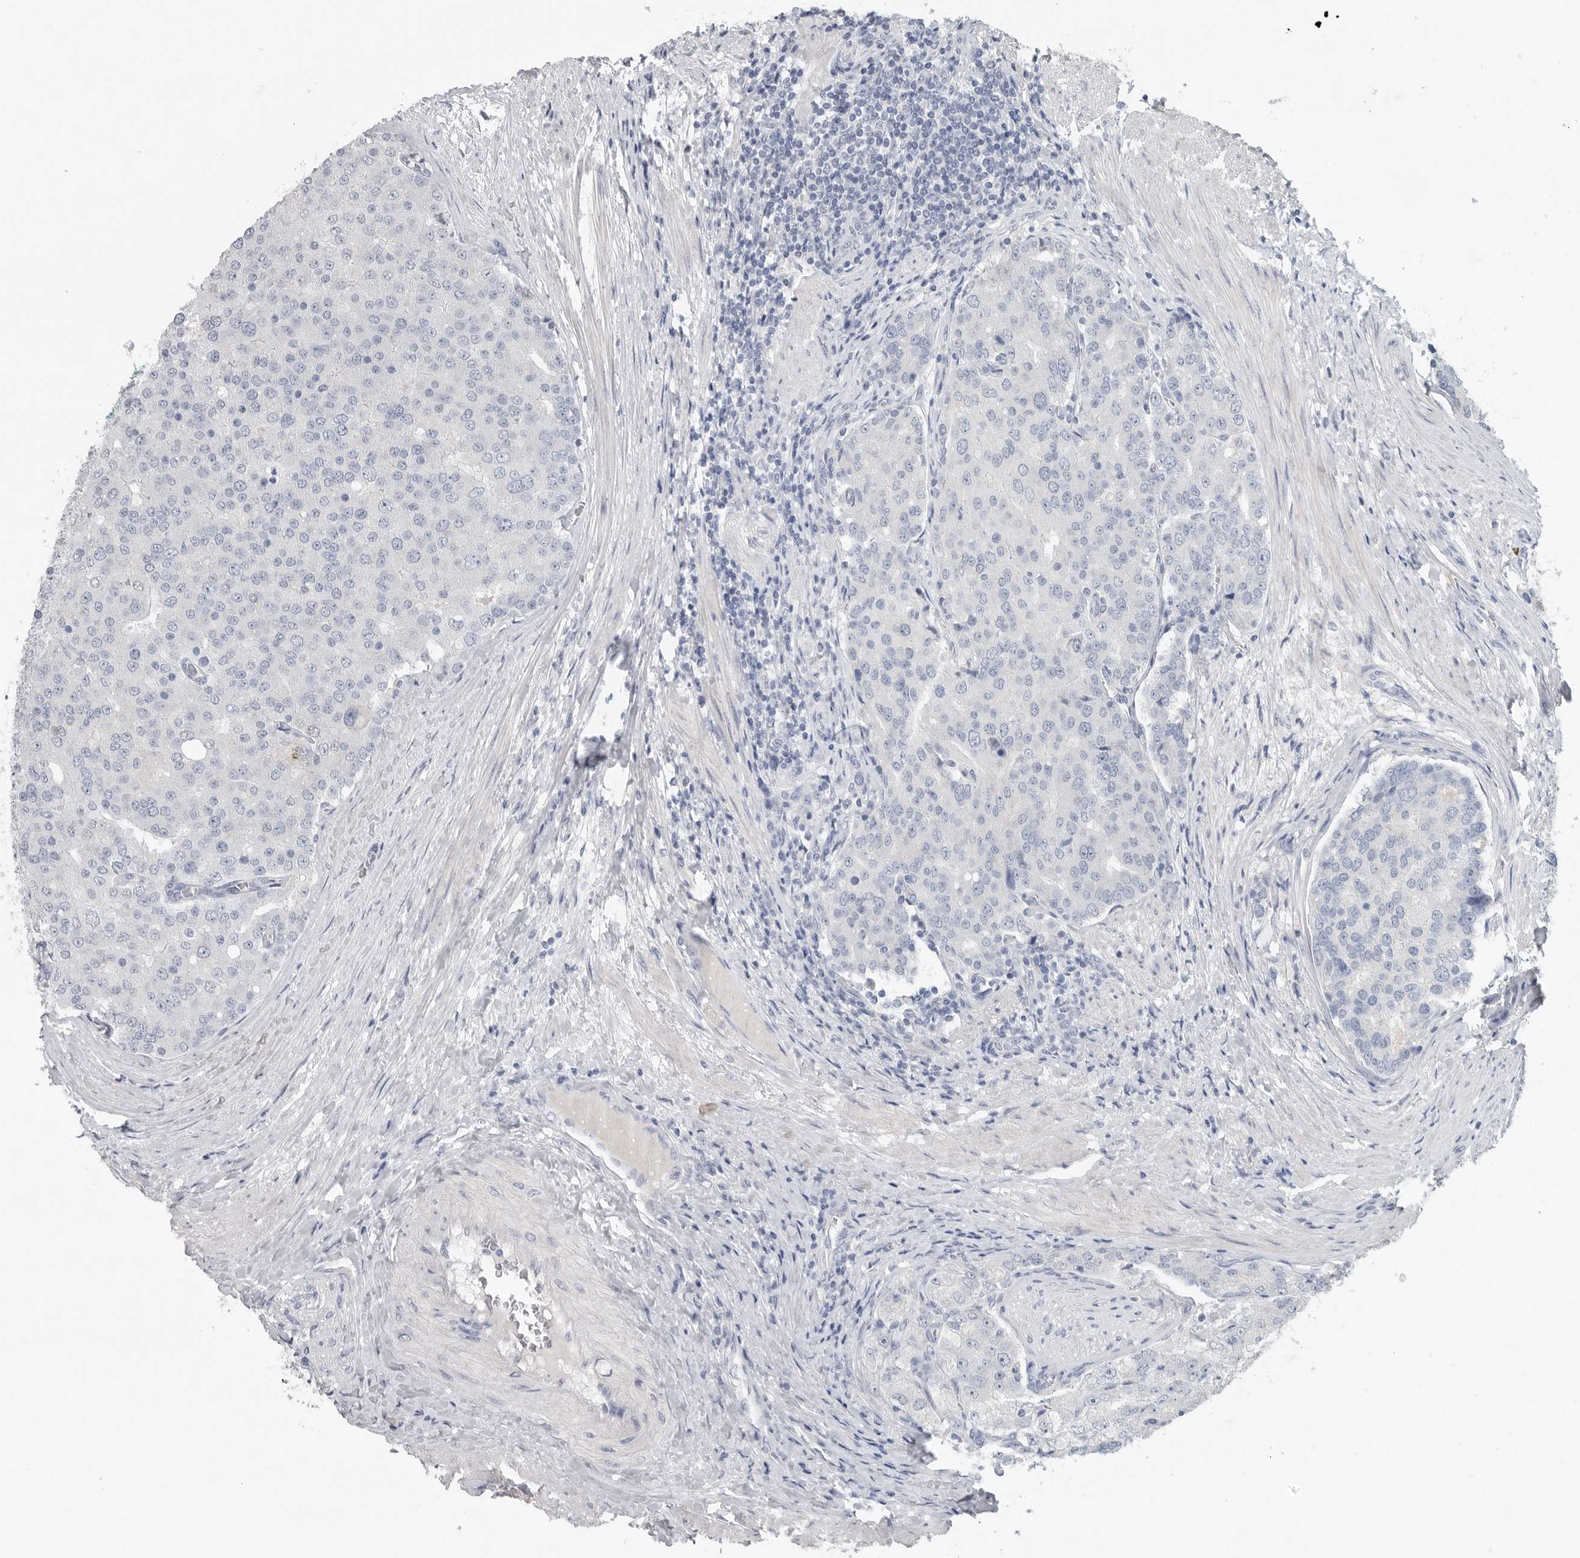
{"staining": {"intensity": "negative", "quantity": "none", "location": "none"}, "tissue": "prostate cancer", "cell_type": "Tumor cells", "image_type": "cancer", "snomed": [{"axis": "morphology", "description": "Adenocarcinoma, High grade"}, {"axis": "topography", "description": "Prostate"}], "caption": "High power microscopy histopathology image of an immunohistochemistry image of prostate adenocarcinoma (high-grade), revealing no significant expression in tumor cells. The staining was performed using DAB (3,3'-diaminobenzidine) to visualize the protein expression in brown, while the nuclei were stained in blue with hematoxylin (Magnification: 20x).", "gene": "REG4", "patient": {"sex": "male", "age": 50}}